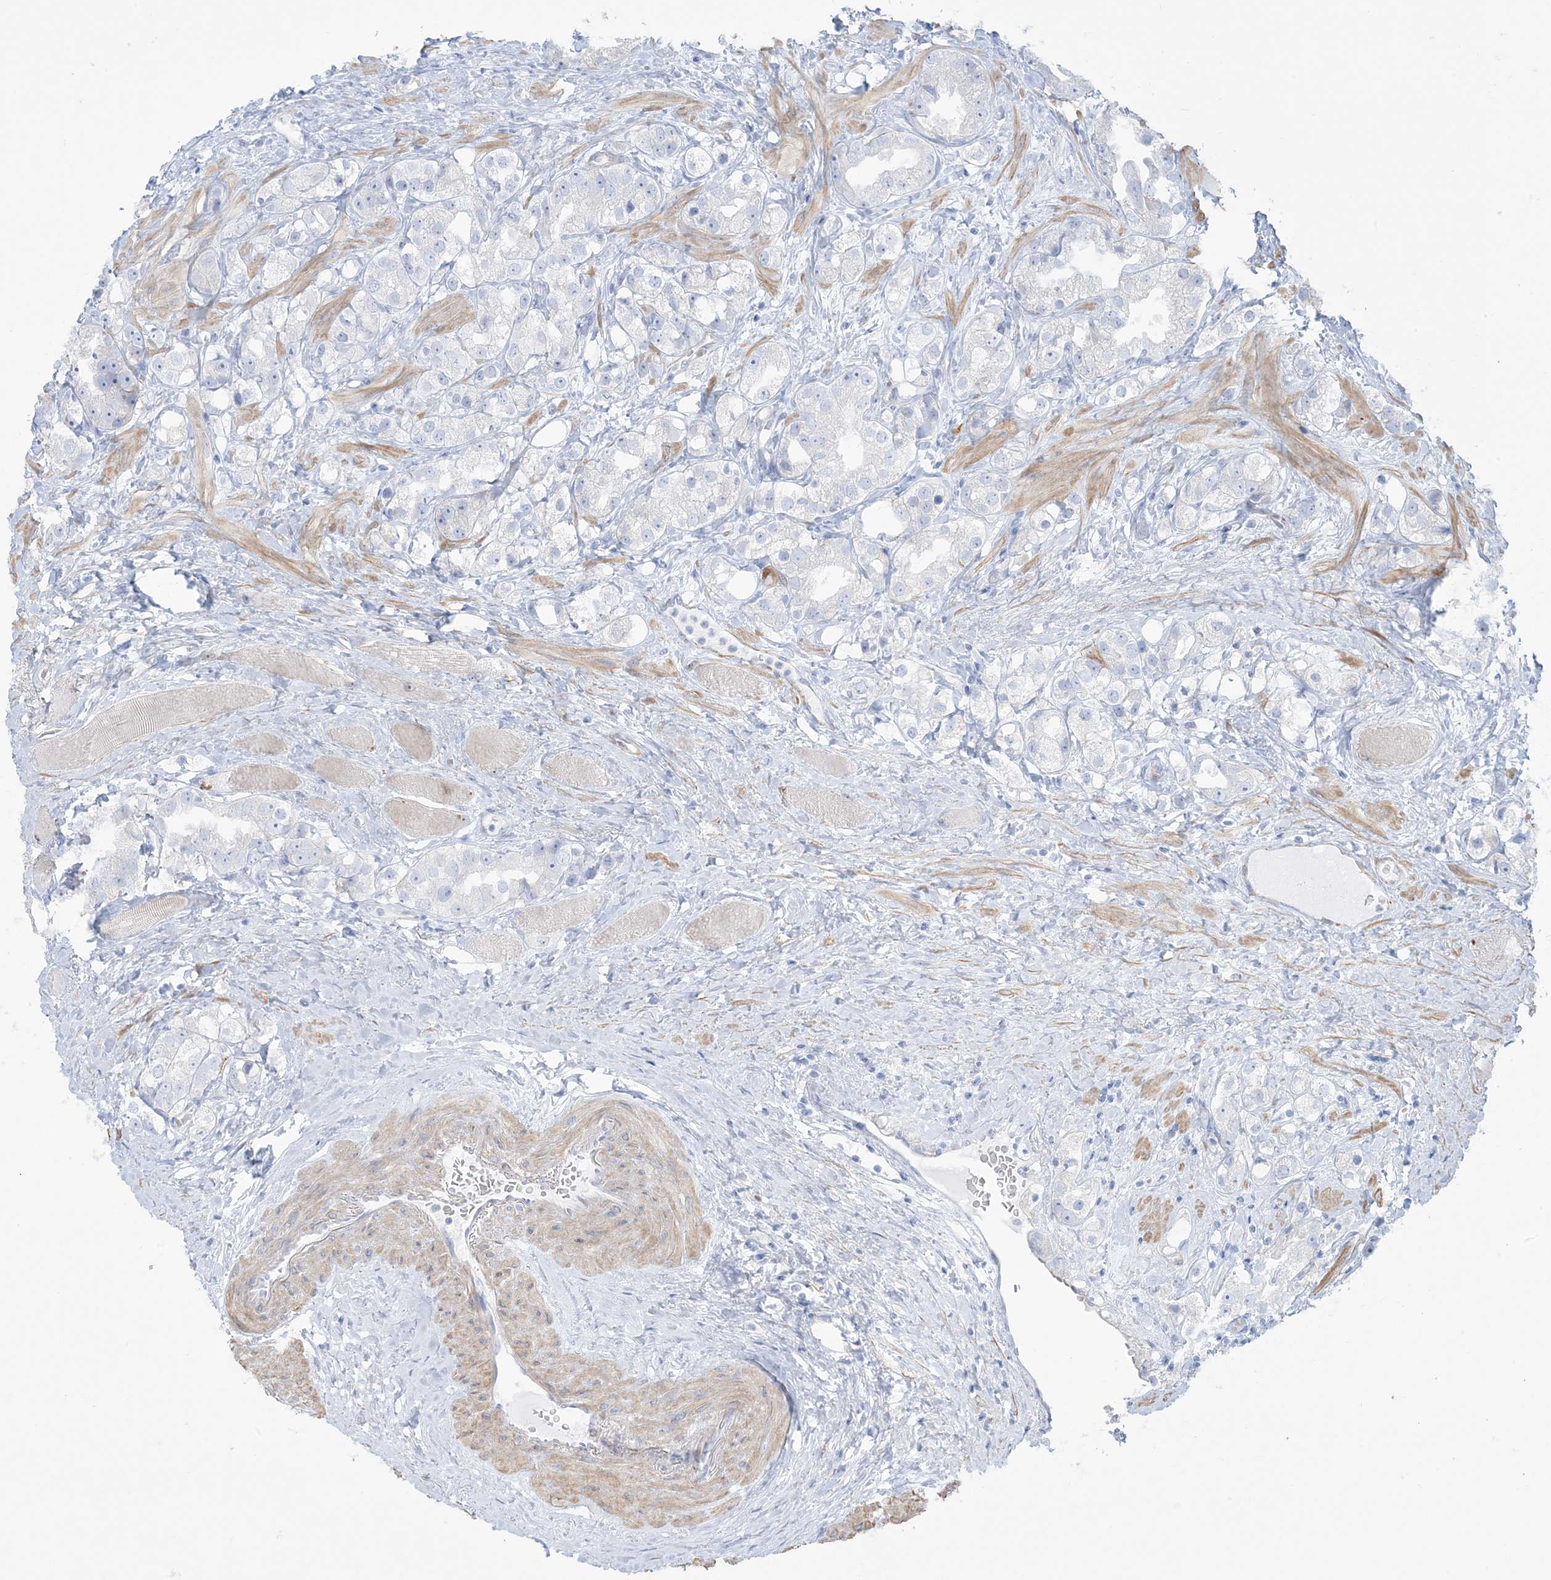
{"staining": {"intensity": "negative", "quantity": "none", "location": "none"}, "tissue": "prostate cancer", "cell_type": "Tumor cells", "image_type": "cancer", "snomed": [{"axis": "morphology", "description": "Adenocarcinoma, NOS"}, {"axis": "topography", "description": "Prostate"}], "caption": "Tumor cells show no significant staining in prostate adenocarcinoma. (IHC, brightfield microscopy, high magnification).", "gene": "AGXT", "patient": {"sex": "male", "age": 79}}